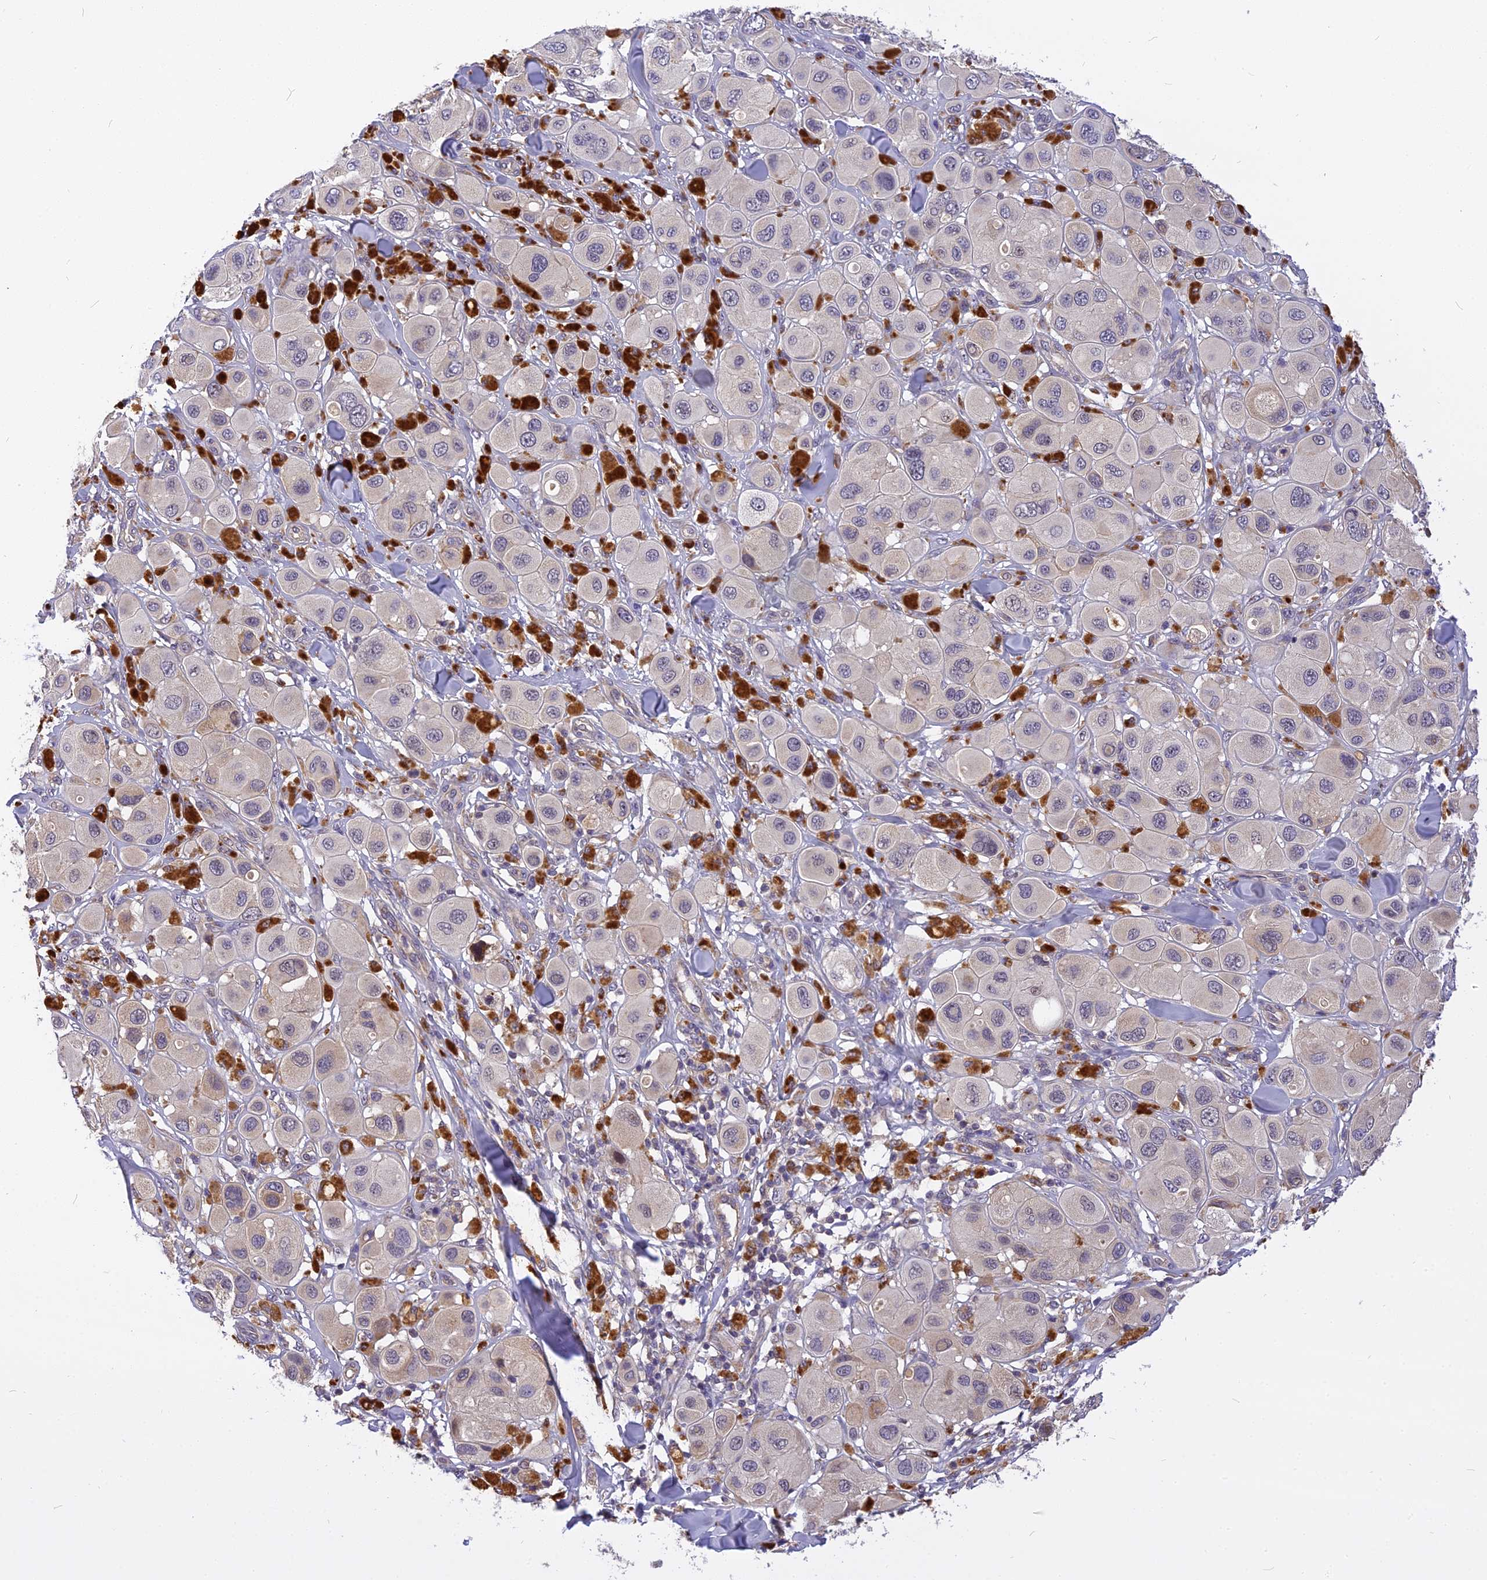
{"staining": {"intensity": "negative", "quantity": "none", "location": "none"}, "tissue": "melanoma", "cell_type": "Tumor cells", "image_type": "cancer", "snomed": [{"axis": "morphology", "description": "Malignant melanoma, Metastatic site"}, {"axis": "topography", "description": "Skin"}], "caption": "The image reveals no staining of tumor cells in melanoma. (DAB immunohistochemistry visualized using brightfield microscopy, high magnification).", "gene": "FNIP2", "patient": {"sex": "male", "age": 41}}